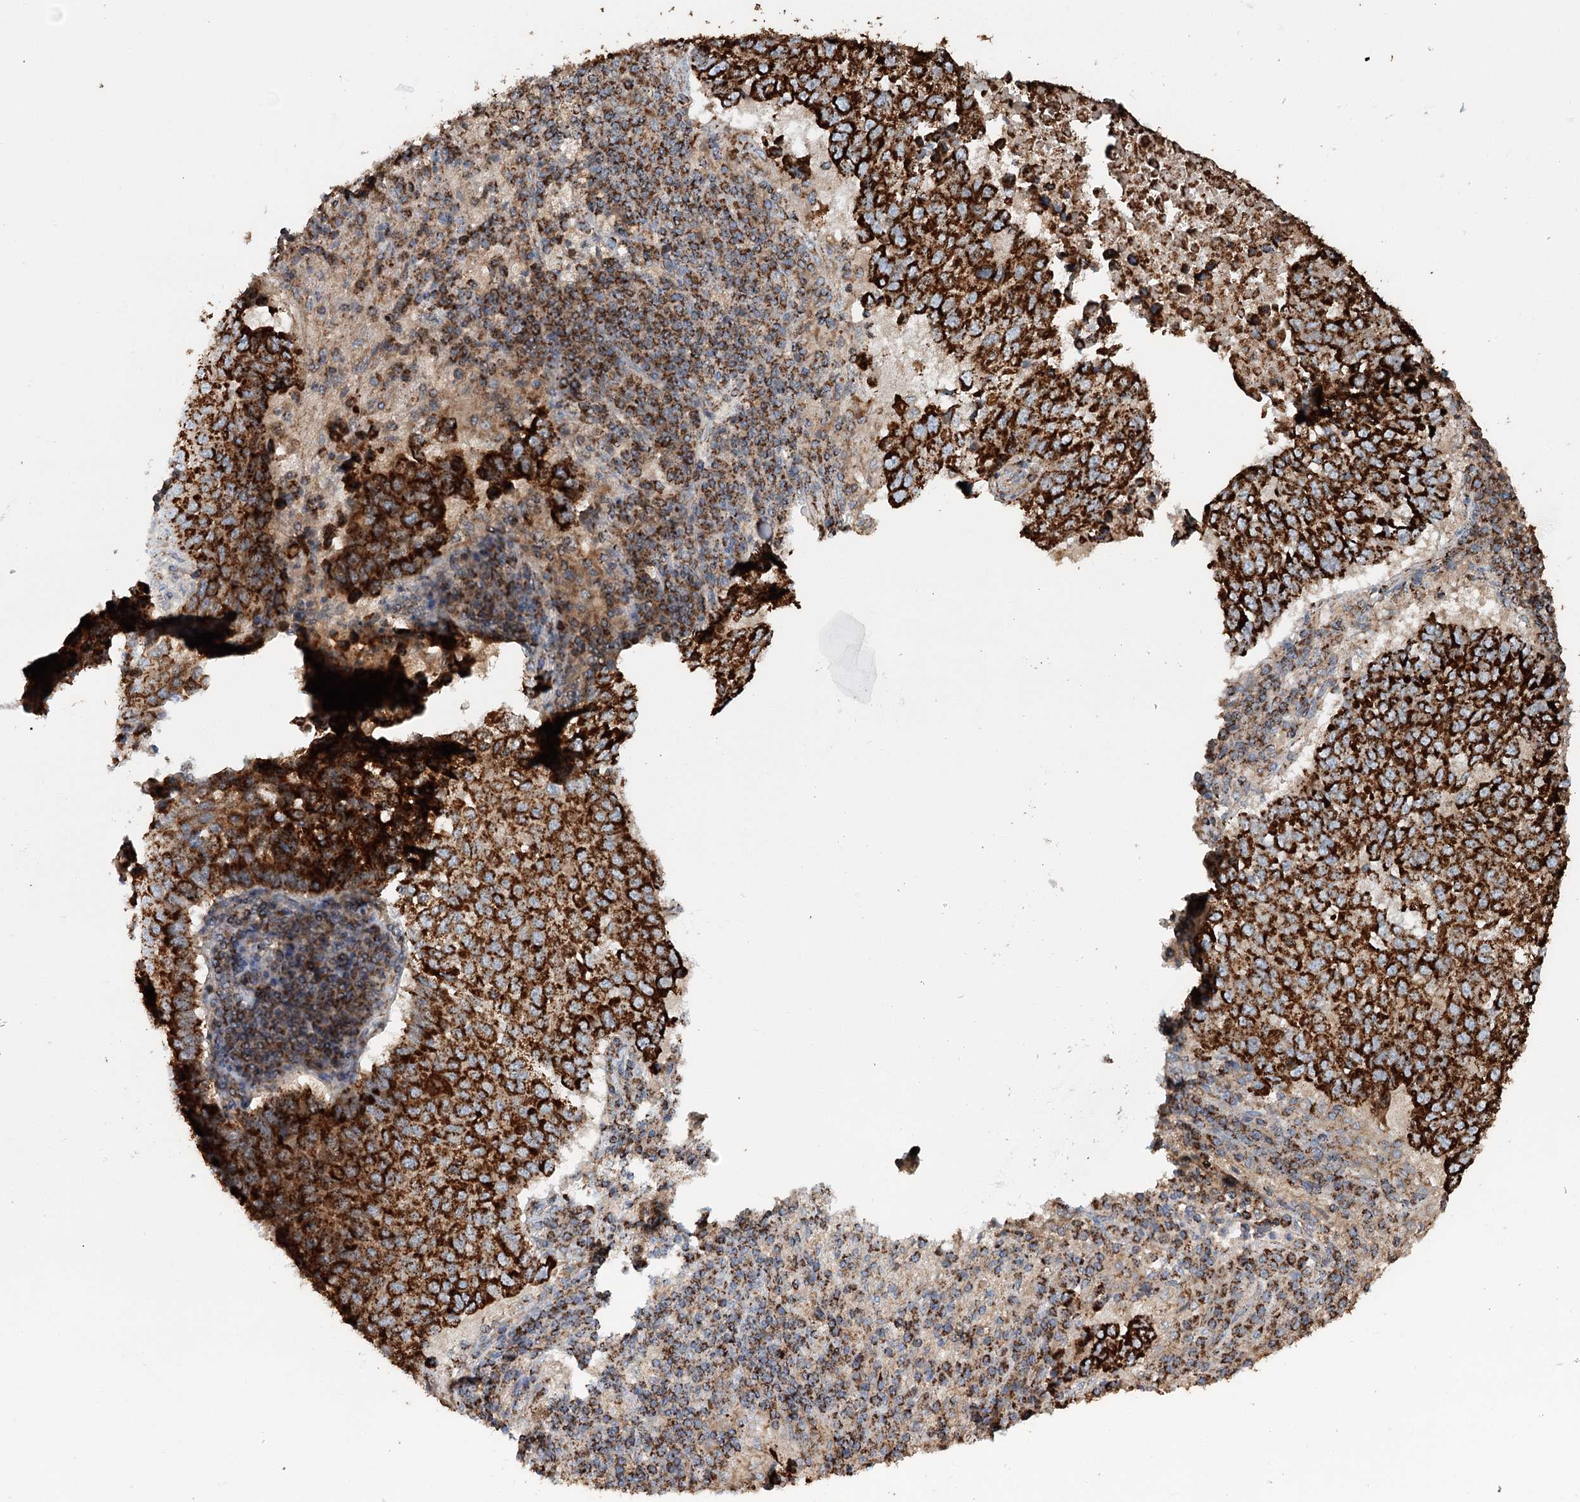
{"staining": {"intensity": "strong", "quantity": ">75%", "location": "cytoplasmic/membranous"}, "tissue": "lung cancer", "cell_type": "Tumor cells", "image_type": "cancer", "snomed": [{"axis": "morphology", "description": "Squamous cell carcinoma, NOS"}, {"axis": "topography", "description": "Lung"}], "caption": "A brown stain labels strong cytoplasmic/membranous positivity of a protein in lung cancer tumor cells.", "gene": "APH1A", "patient": {"sex": "male", "age": 73}}